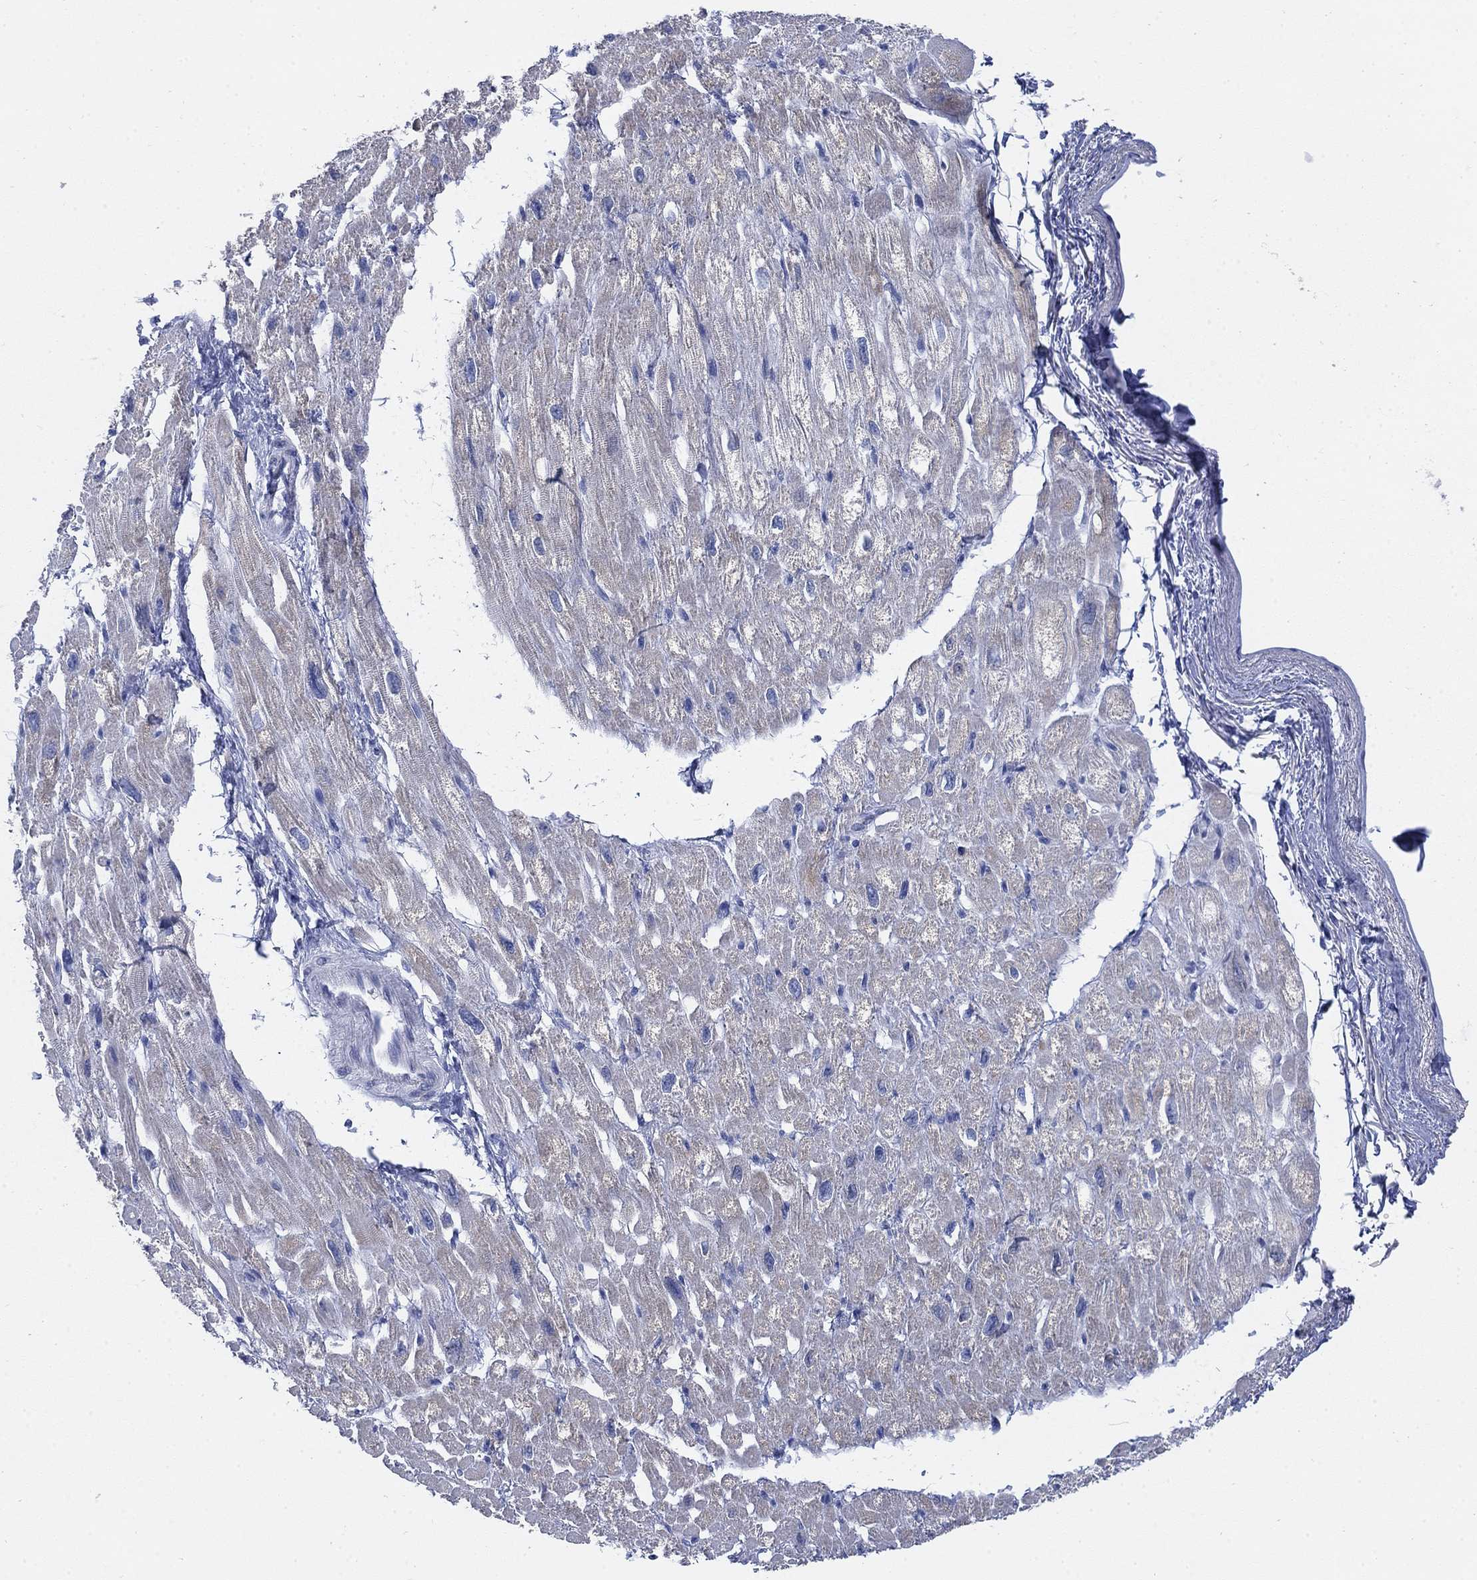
{"staining": {"intensity": "negative", "quantity": "none", "location": "none"}, "tissue": "heart muscle", "cell_type": "Cardiomyocytes", "image_type": "normal", "snomed": [{"axis": "morphology", "description": "Normal tissue, NOS"}, {"axis": "topography", "description": "Heart"}], "caption": "This is an immunohistochemistry micrograph of normal human heart muscle. There is no positivity in cardiomyocytes.", "gene": "SCCPDH", "patient": {"sex": "male", "age": 66}}